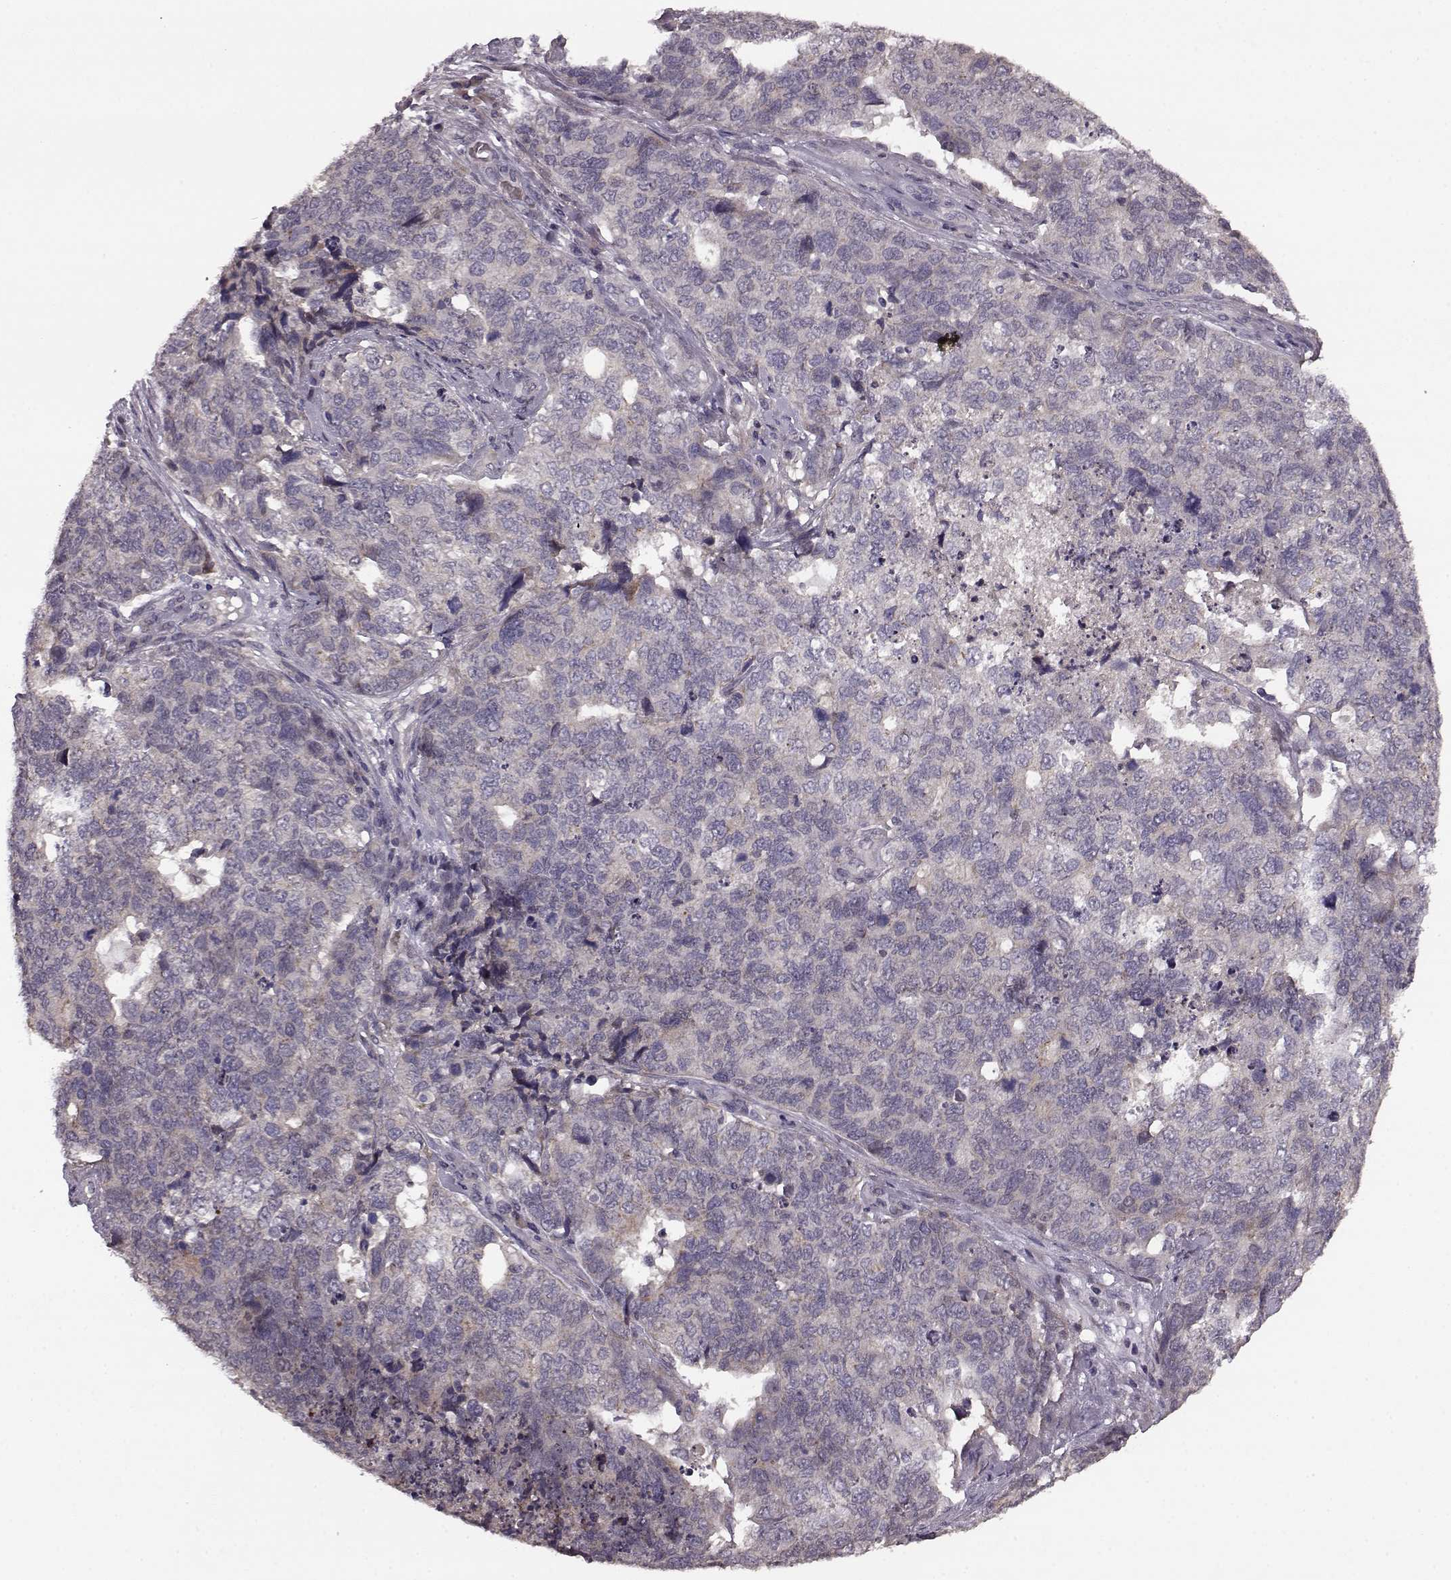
{"staining": {"intensity": "negative", "quantity": "none", "location": "none"}, "tissue": "cervical cancer", "cell_type": "Tumor cells", "image_type": "cancer", "snomed": [{"axis": "morphology", "description": "Squamous cell carcinoma, NOS"}, {"axis": "topography", "description": "Cervix"}], "caption": "There is no significant positivity in tumor cells of squamous cell carcinoma (cervical).", "gene": "SLC52A3", "patient": {"sex": "female", "age": 63}}